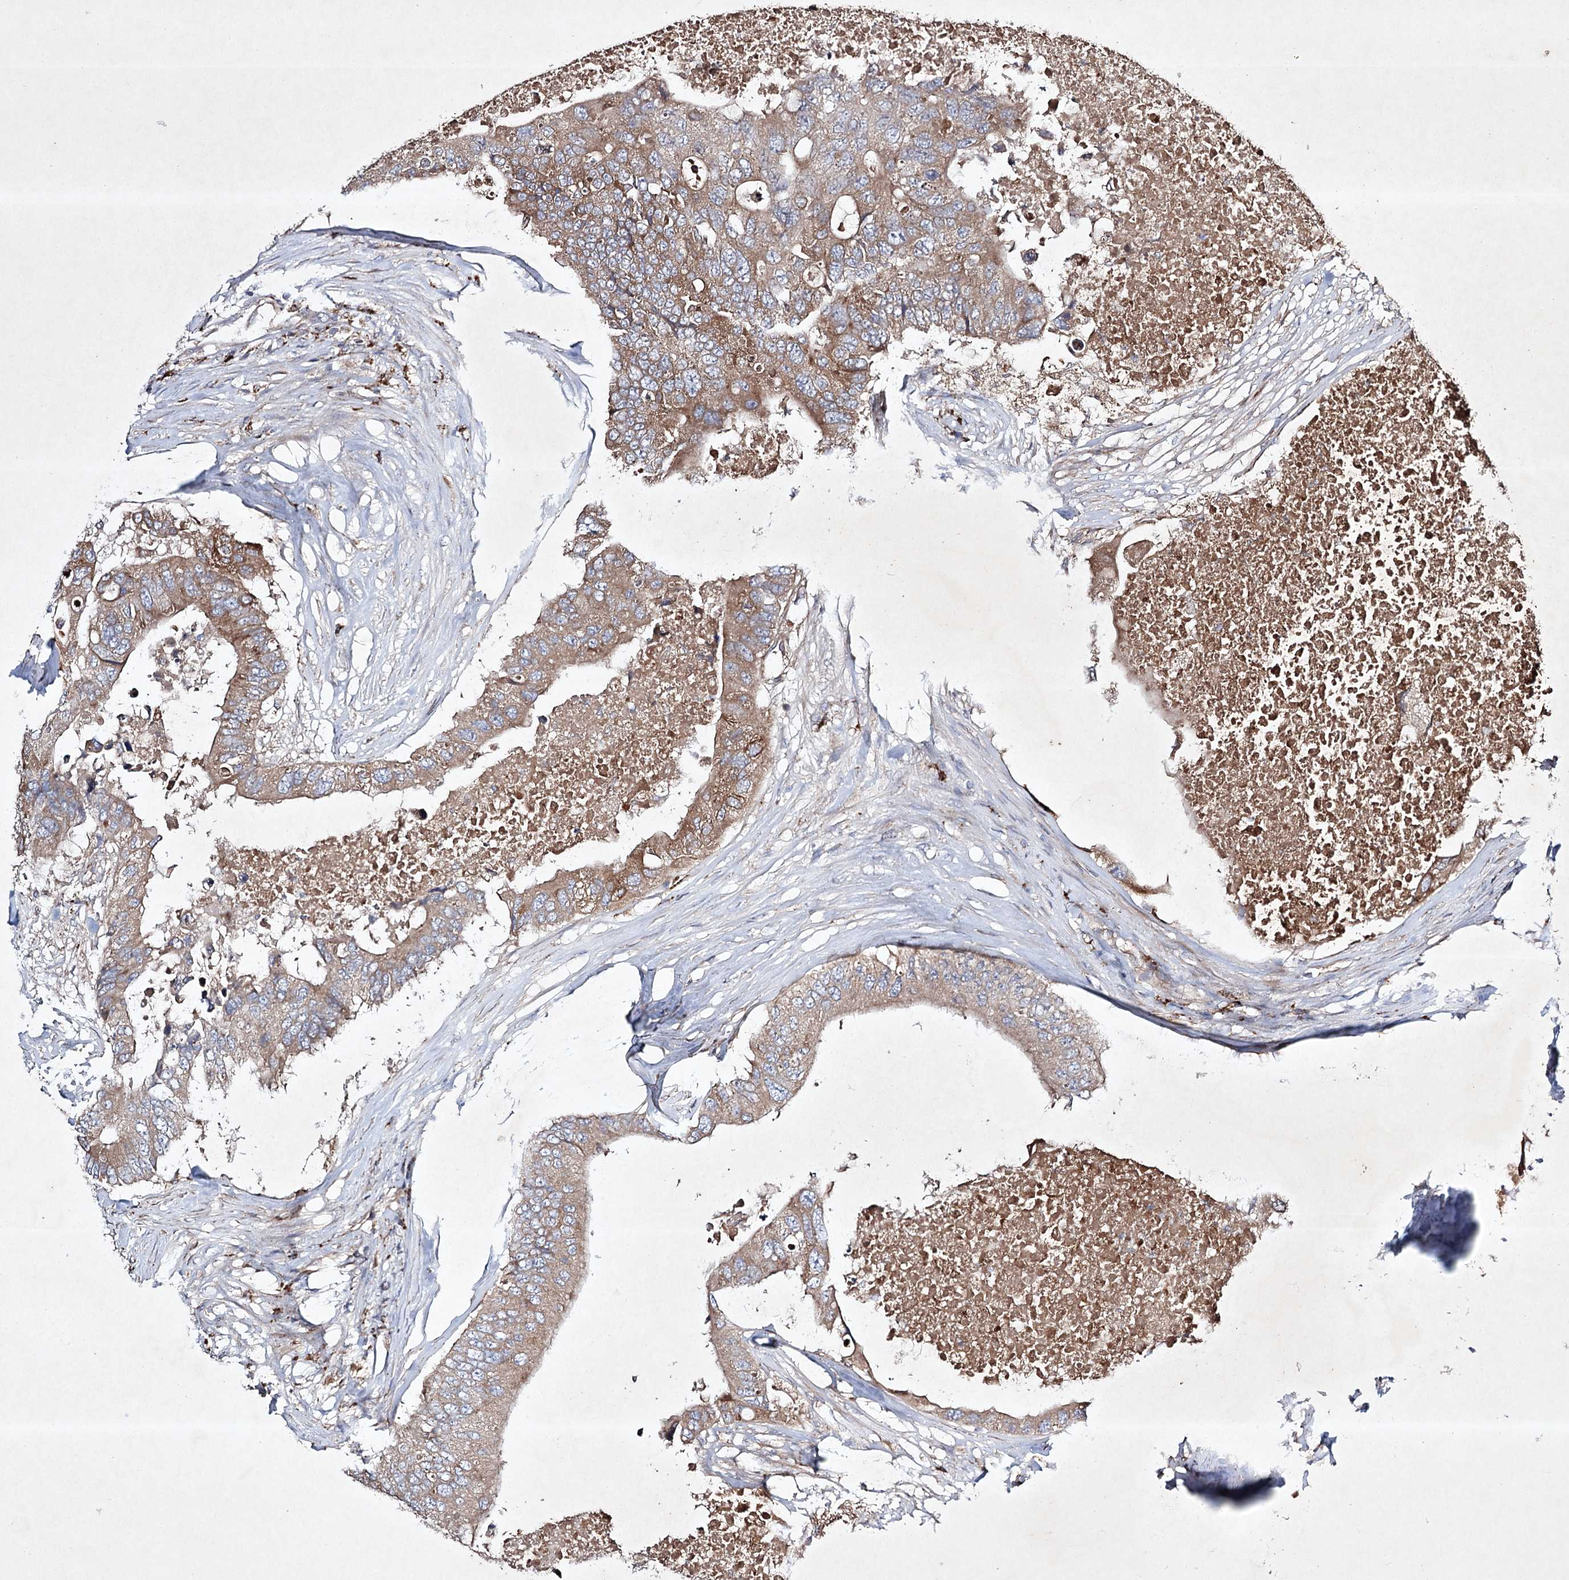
{"staining": {"intensity": "moderate", "quantity": ">75%", "location": "cytoplasmic/membranous"}, "tissue": "colorectal cancer", "cell_type": "Tumor cells", "image_type": "cancer", "snomed": [{"axis": "morphology", "description": "Adenocarcinoma, NOS"}, {"axis": "topography", "description": "Colon"}], "caption": "Protein analysis of adenocarcinoma (colorectal) tissue exhibits moderate cytoplasmic/membranous expression in approximately >75% of tumor cells.", "gene": "ALG9", "patient": {"sex": "male", "age": 71}}